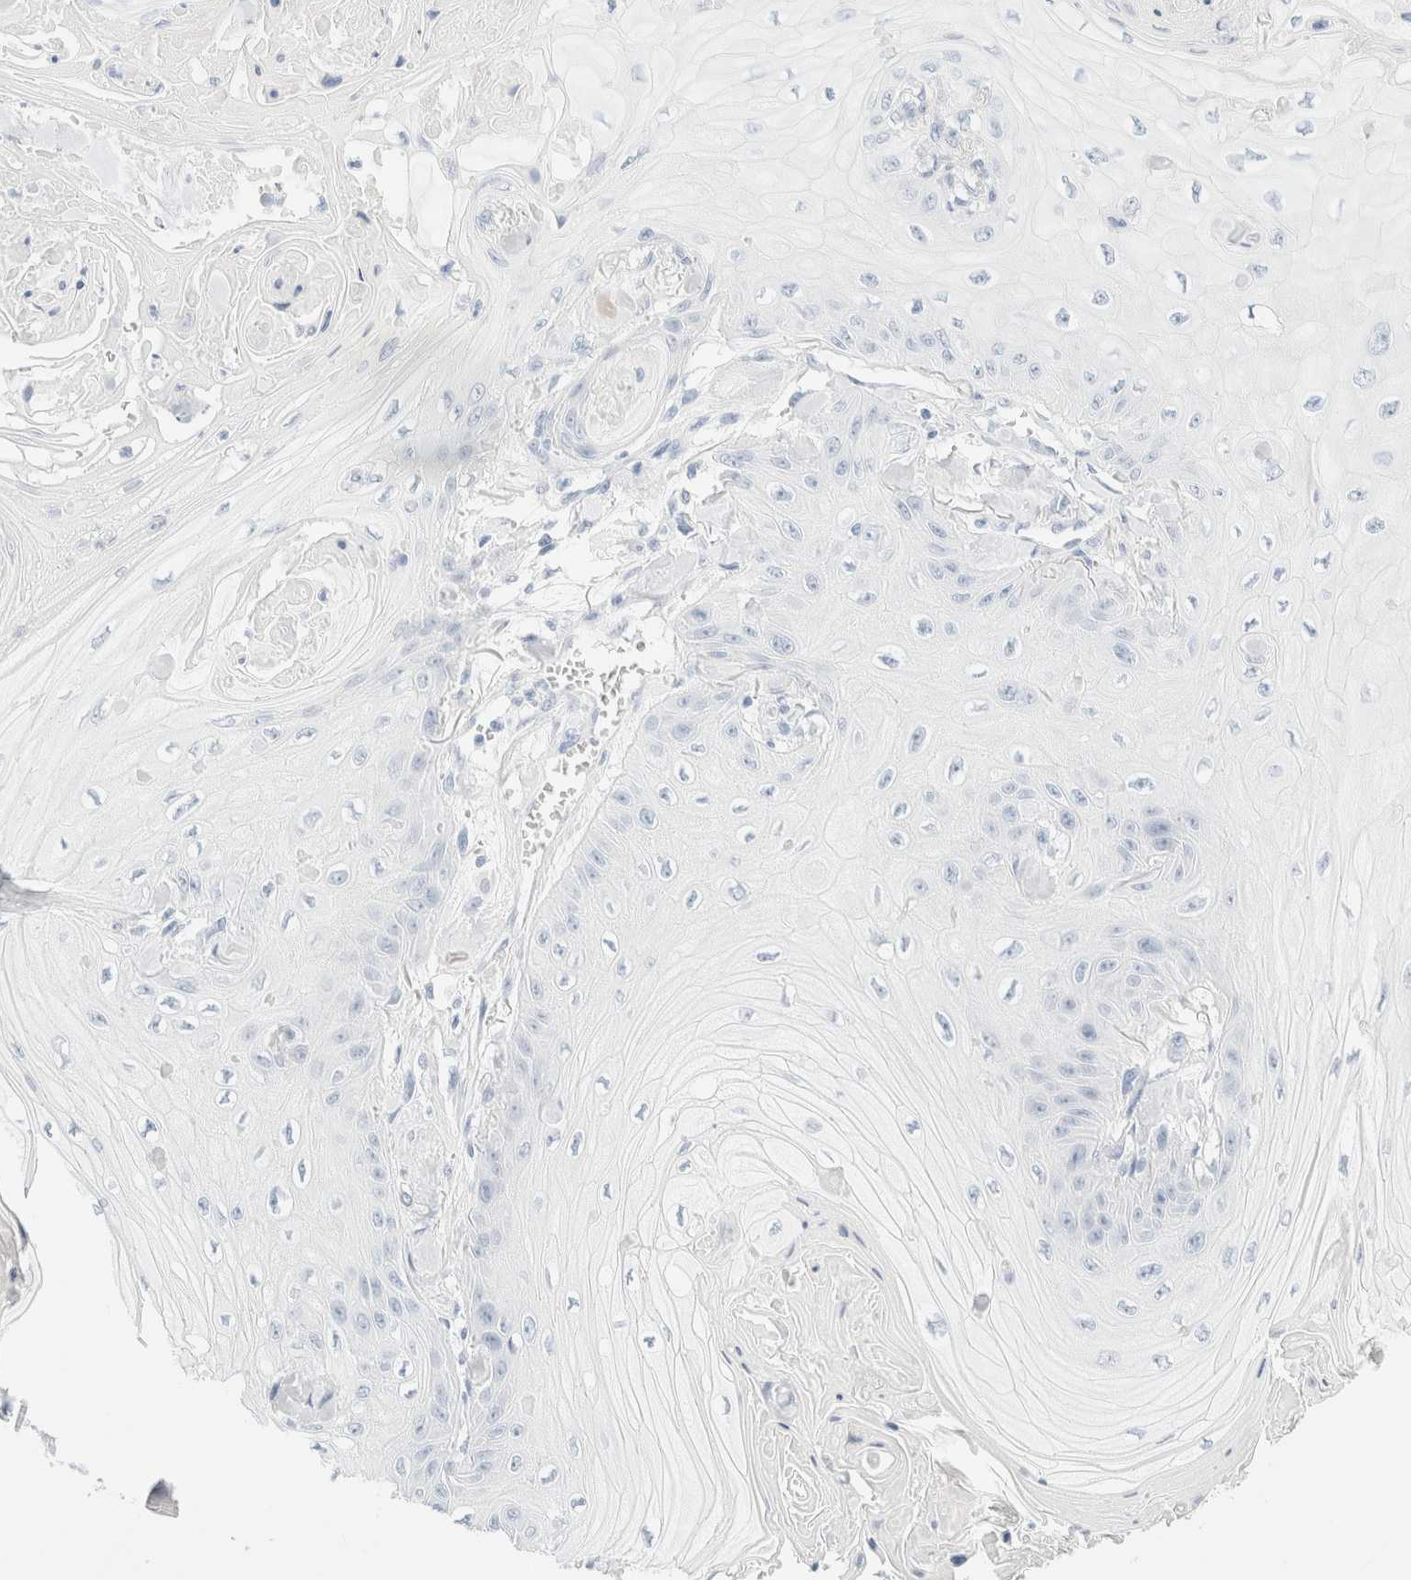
{"staining": {"intensity": "negative", "quantity": "none", "location": "none"}, "tissue": "skin cancer", "cell_type": "Tumor cells", "image_type": "cancer", "snomed": [{"axis": "morphology", "description": "Squamous cell carcinoma, NOS"}, {"axis": "topography", "description": "Skin"}], "caption": "Immunohistochemical staining of skin cancer demonstrates no significant positivity in tumor cells. The staining is performed using DAB (3,3'-diaminobenzidine) brown chromogen with nuclei counter-stained in using hematoxylin.", "gene": "DPYS", "patient": {"sex": "male", "age": 74}}